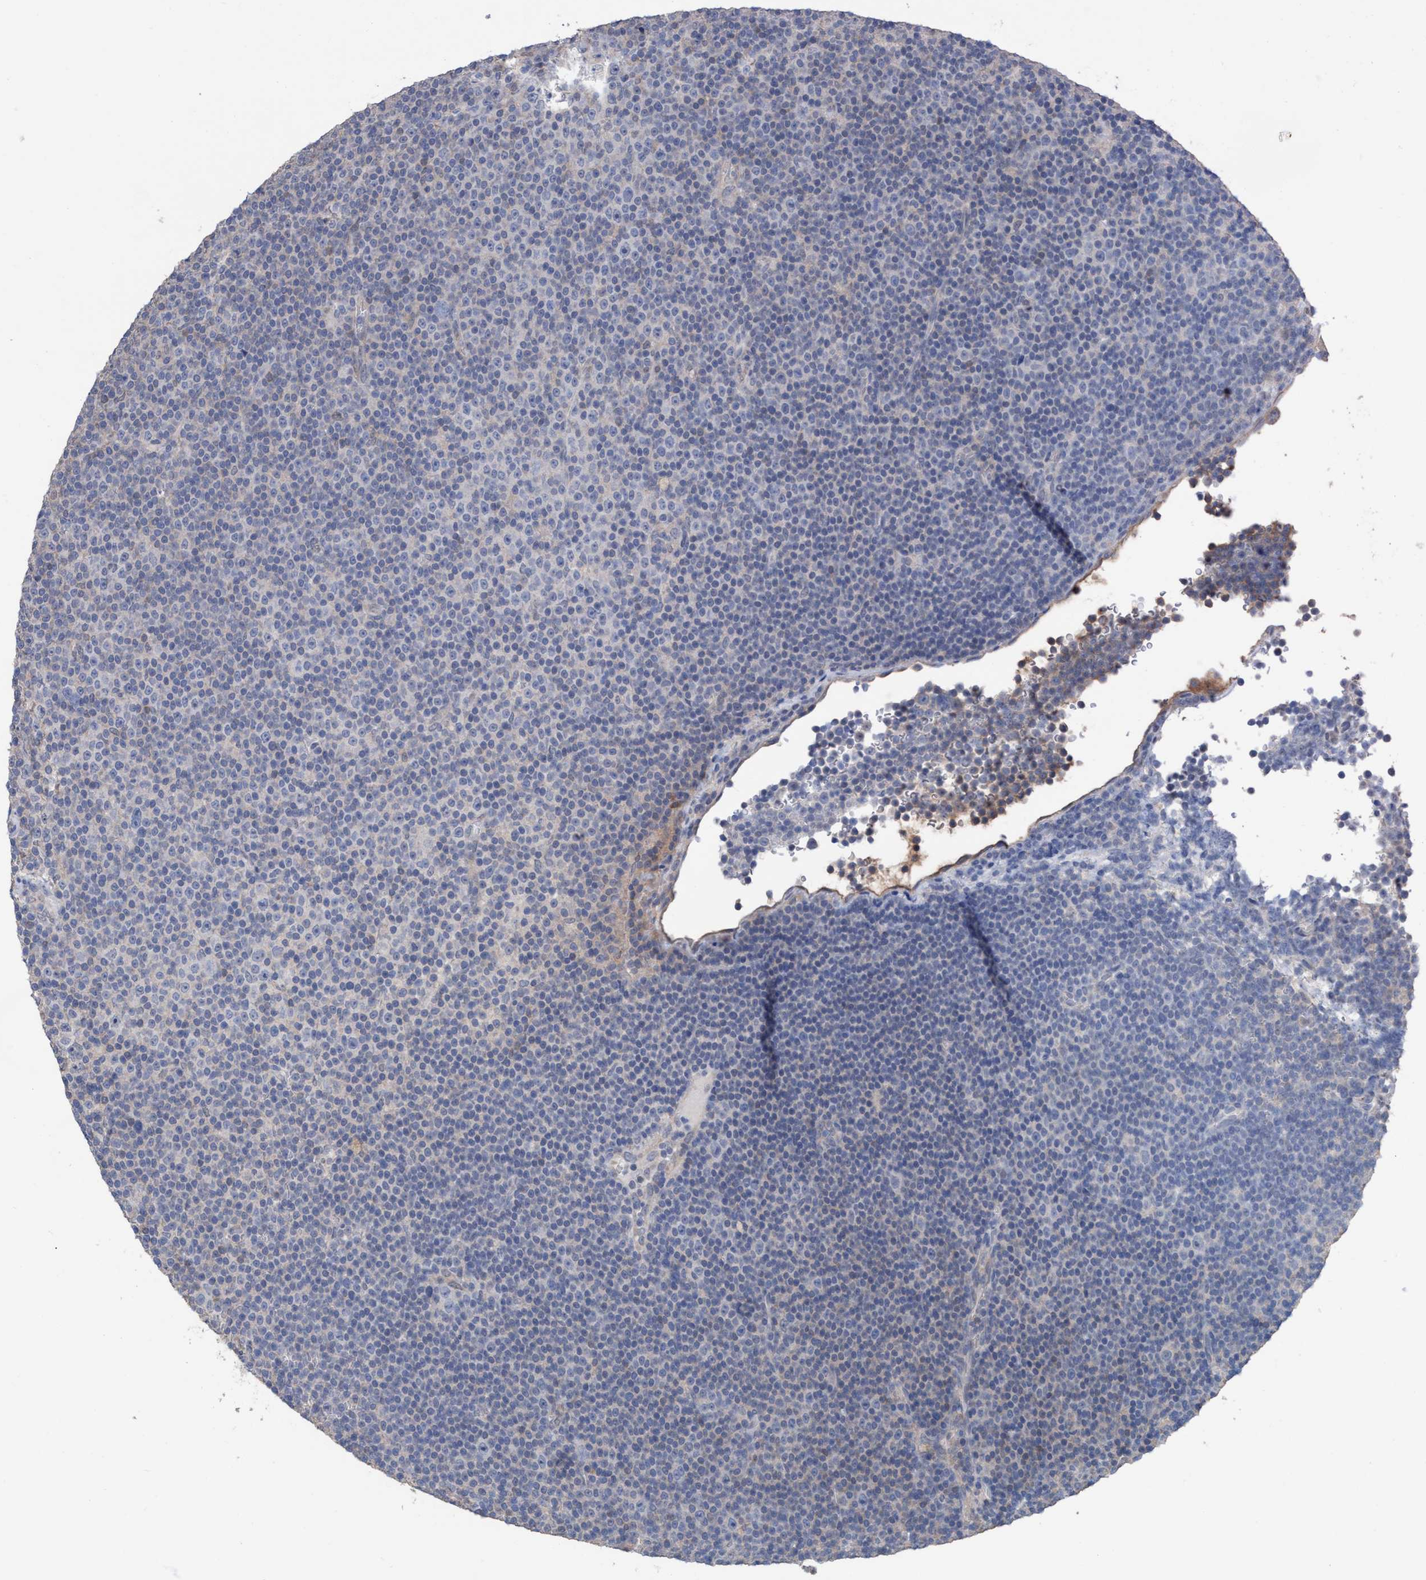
{"staining": {"intensity": "negative", "quantity": "none", "location": "none"}, "tissue": "lymphoma", "cell_type": "Tumor cells", "image_type": "cancer", "snomed": [{"axis": "morphology", "description": "Malignant lymphoma, non-Hodgkin's type, Low grade"}, {"axis": "topography", "description": "Lymph node"}], "caption": "DAB immunohistochemical staining of human lymphoma demonstrates no significant expression in tumor cells.", "gene": "GLOD4", "patient": {"sex": "female", "age": 67}}